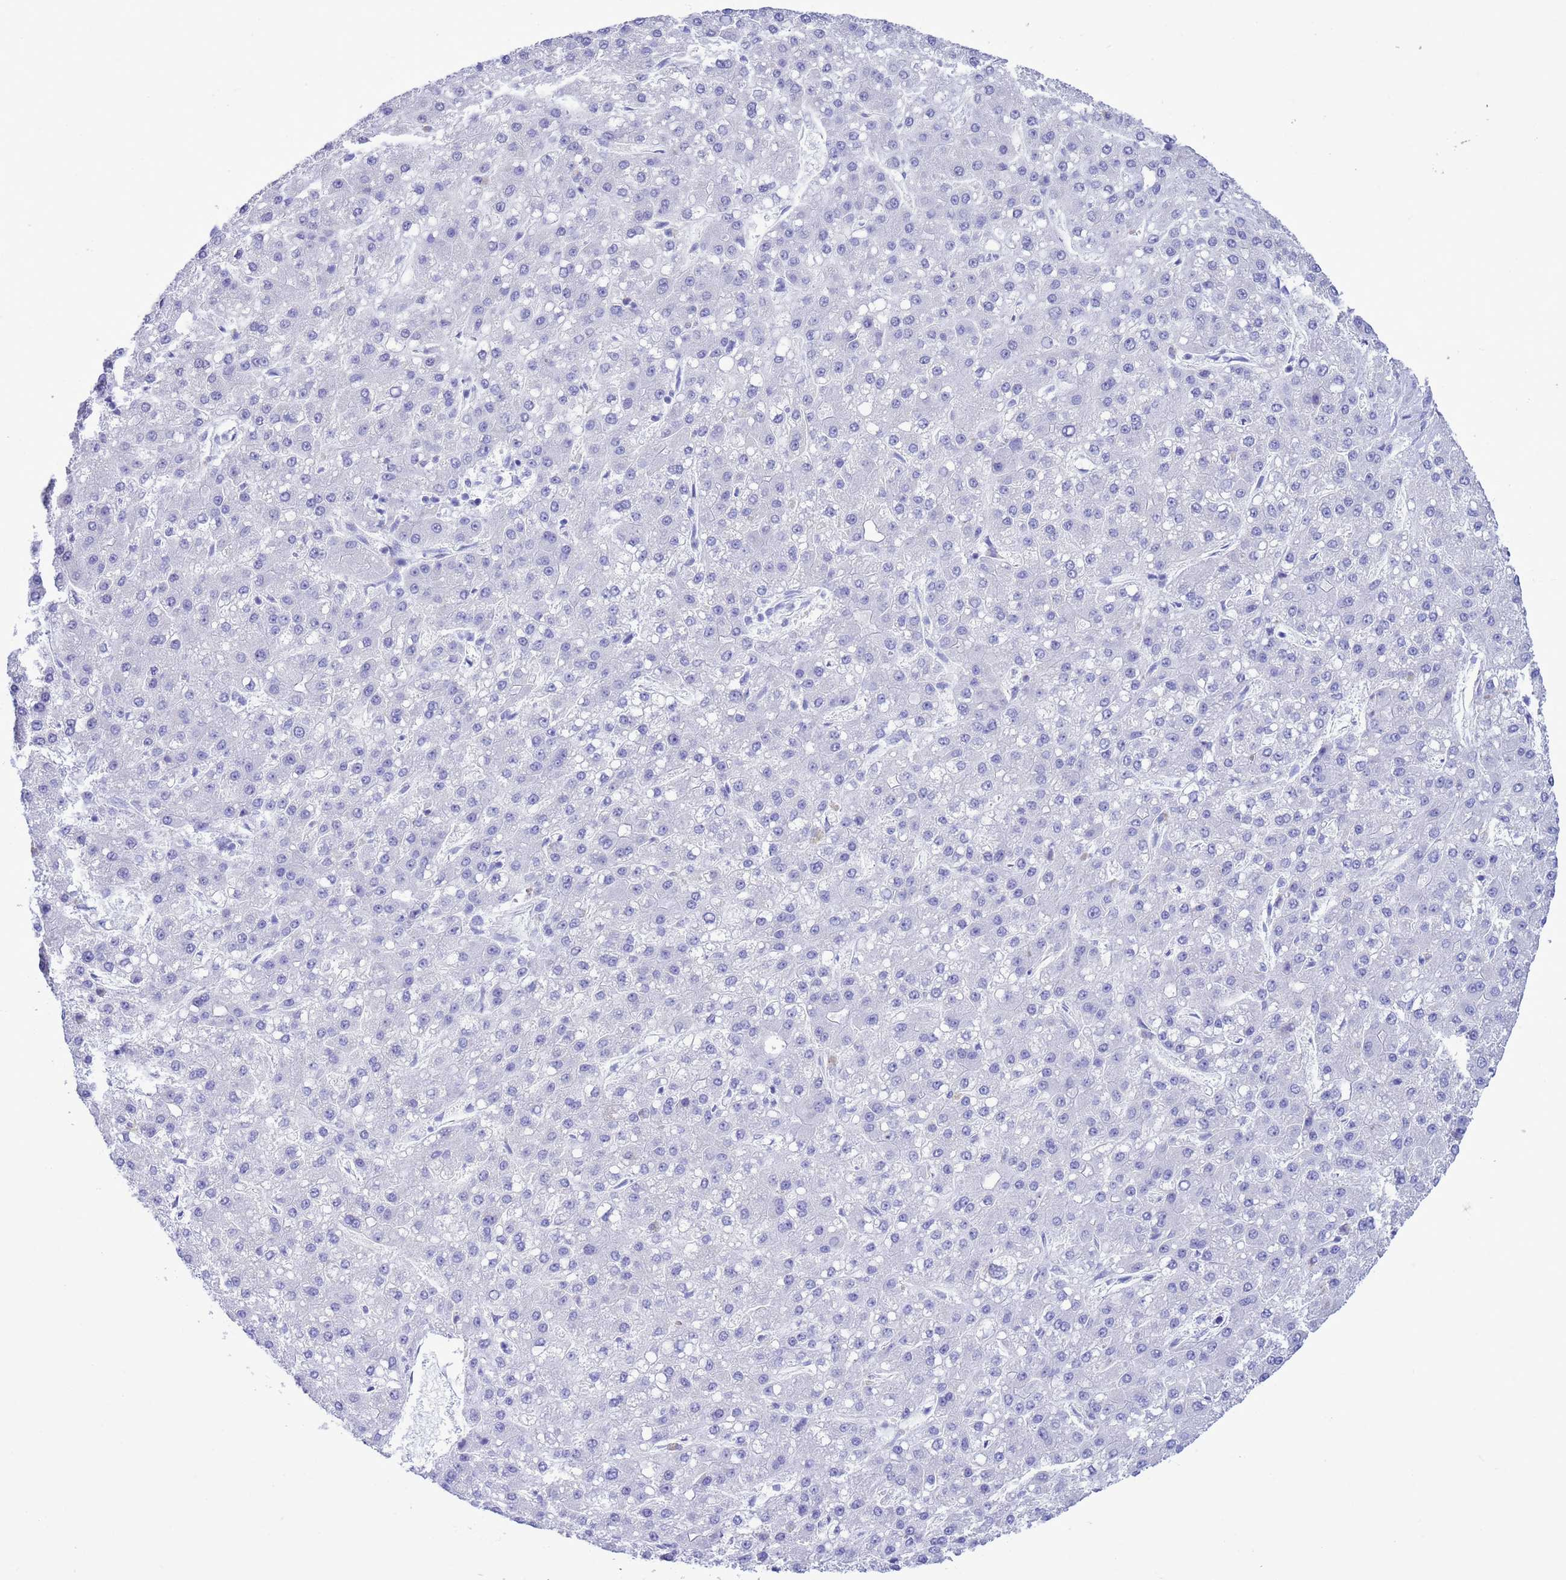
{"staining": {"intensity": "negative", "quantity": "none", "location": "none"}, "tissue": "liver cancer", "cell_type": "Tumor cells", "image_type": "cancer", "snomed": [{"axis": "morphology", "description": "Carcinoma, Hepatocellular, NOS"}, {"axis": "topography", "description": "Liver"}], "caption": "This photomicrograph is of liver cancer stained with IHC to label a protein in brown with the nuclei are counter-stained blue. There is no expression in tumor cells.", "gene": "GSTM1", "patient": {"sex": "male", "age": 67}}